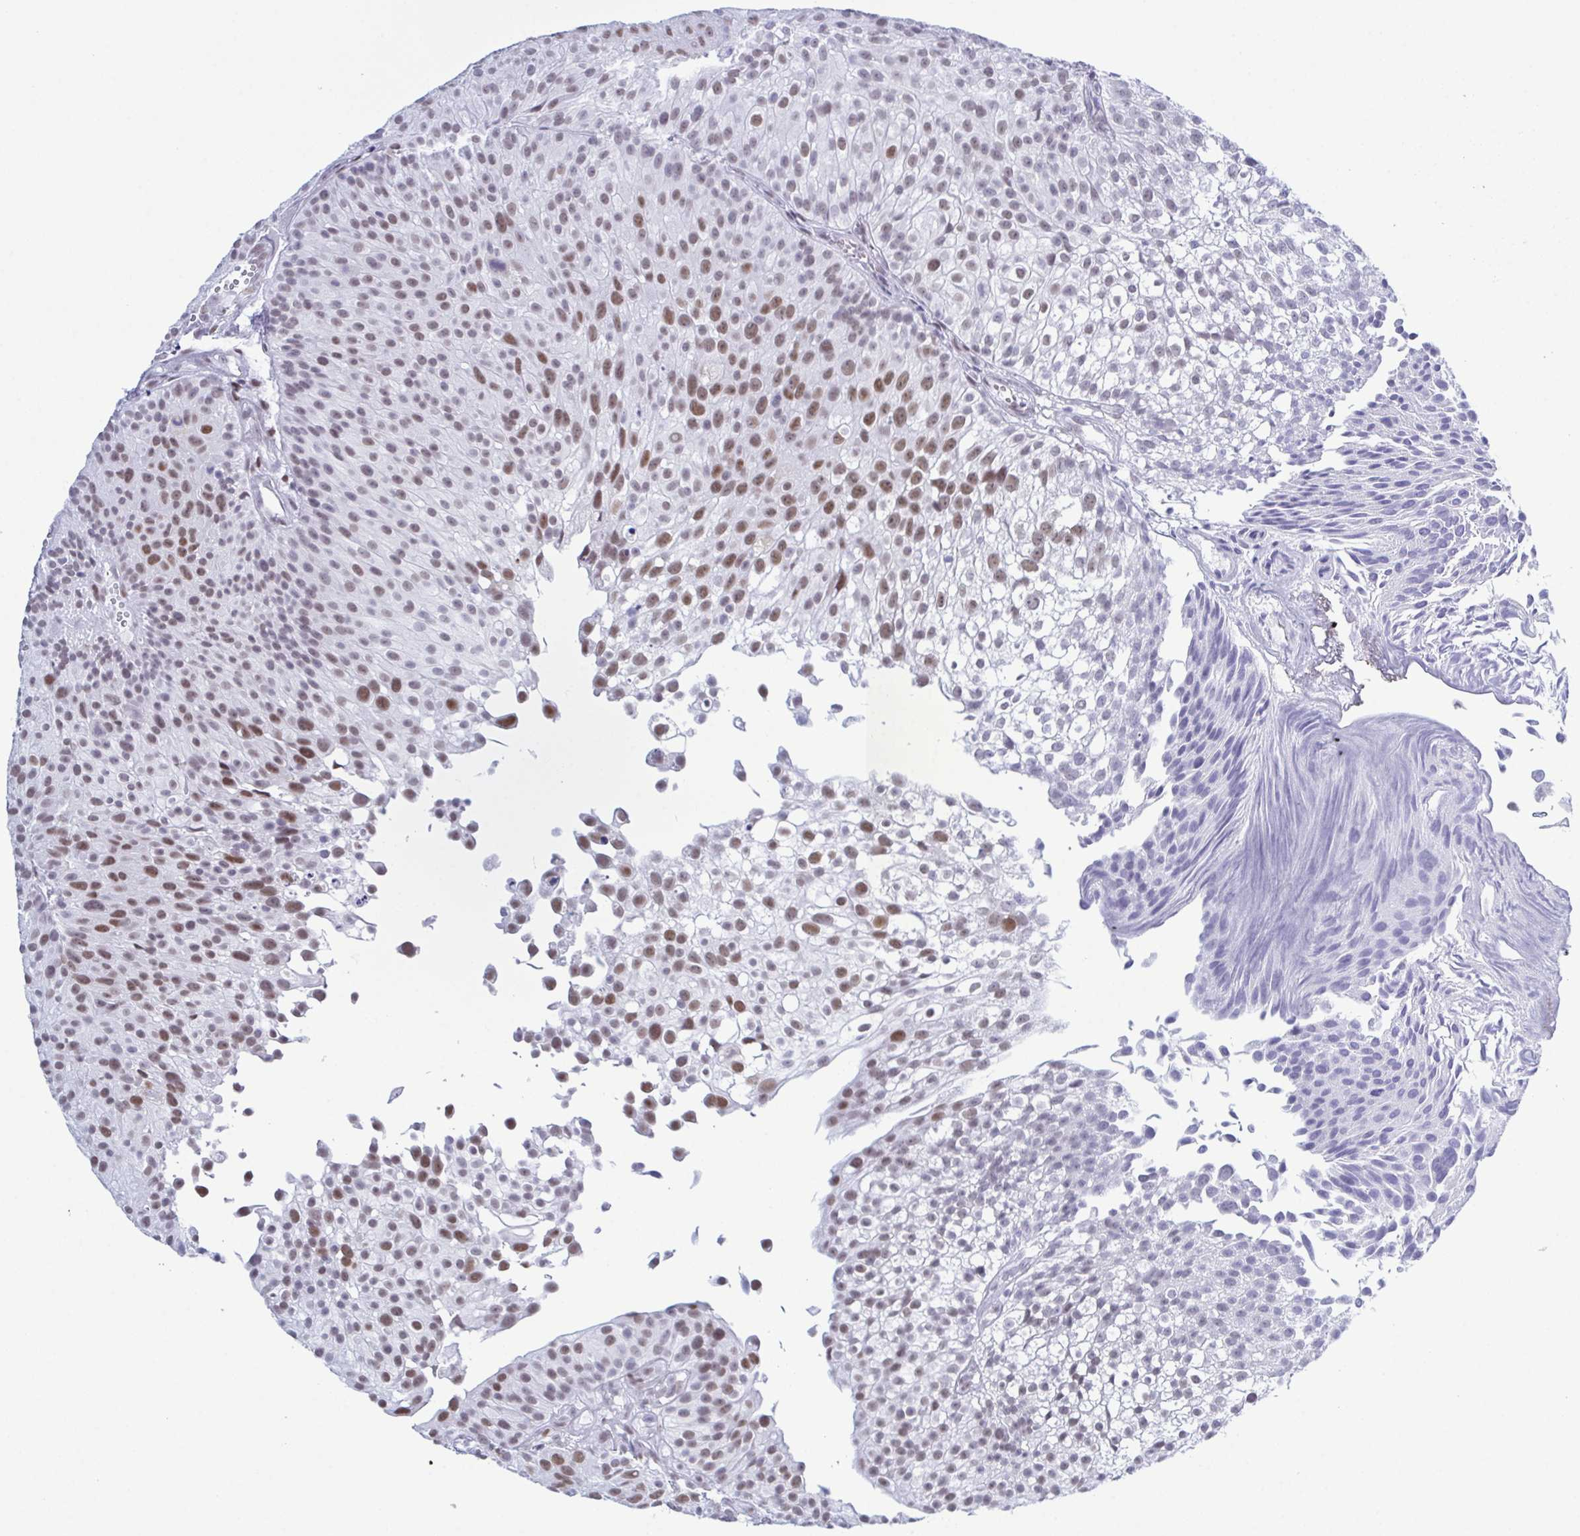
{"staining": {"intensity": "moderate", "quantity": "25%-75%", "location": "nuclear"}, "tissue": "urothelial cancer", "cell_type": "Tumor cells", "image_type": "cancer", "snomed": [{"axis": "morphology", "description": "Urothelial carcinoma, Low grade"}, {"axis": "topography", "description": "Urinary bladder"}], "caption": "Protein staining by immunohistochemistry (IHC) reveals moderate nuclear positivity in approximately 25%-75% of tumor cells in low-grade urothelial carcinoma.", "gene": "SUGP2", "patient": {"sex": "male", "age": 70}}